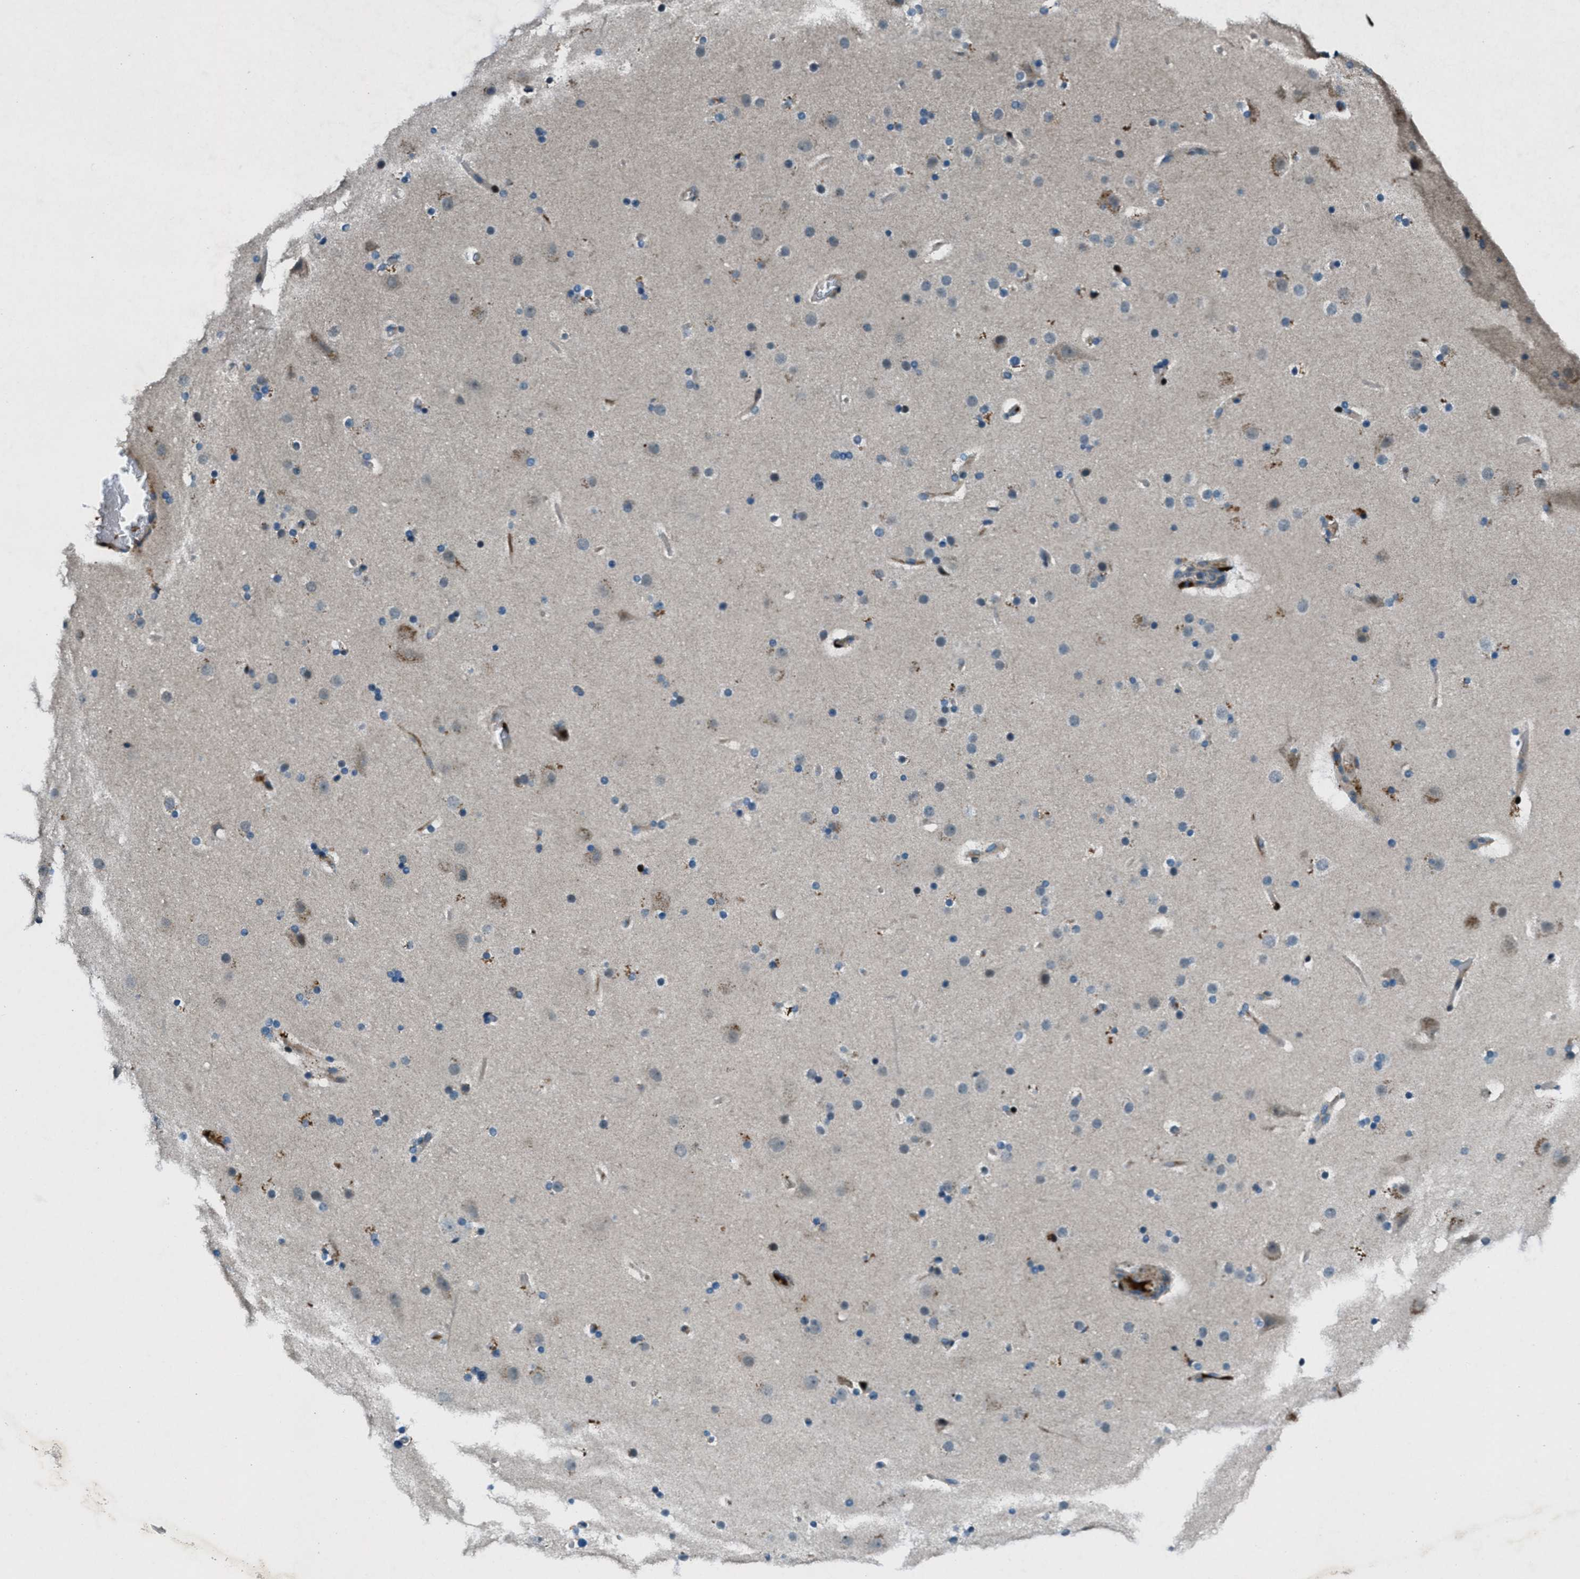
{"staining": {"intensity": "weak", "quantity": ">75%", "location": "cytoplasmic/membranous"}, "tissue": "cerebral cortex", "cell_type": "Endothelial cells", "image_type": "normal", "snomed": [{"axis": "morphology", "description": "Normal tissue, NOS"}, {"axis": "topography", "description": "Cerebral cortex"}], "caption": "Immunohistochemical staining of benign human cerebral cortex shows low levels of weak cytoplasmic/membranous positivity in about >75% of endothelial cells.", "gene": "CLEC2D", "patient": {"sex": "male", "age": 57}}